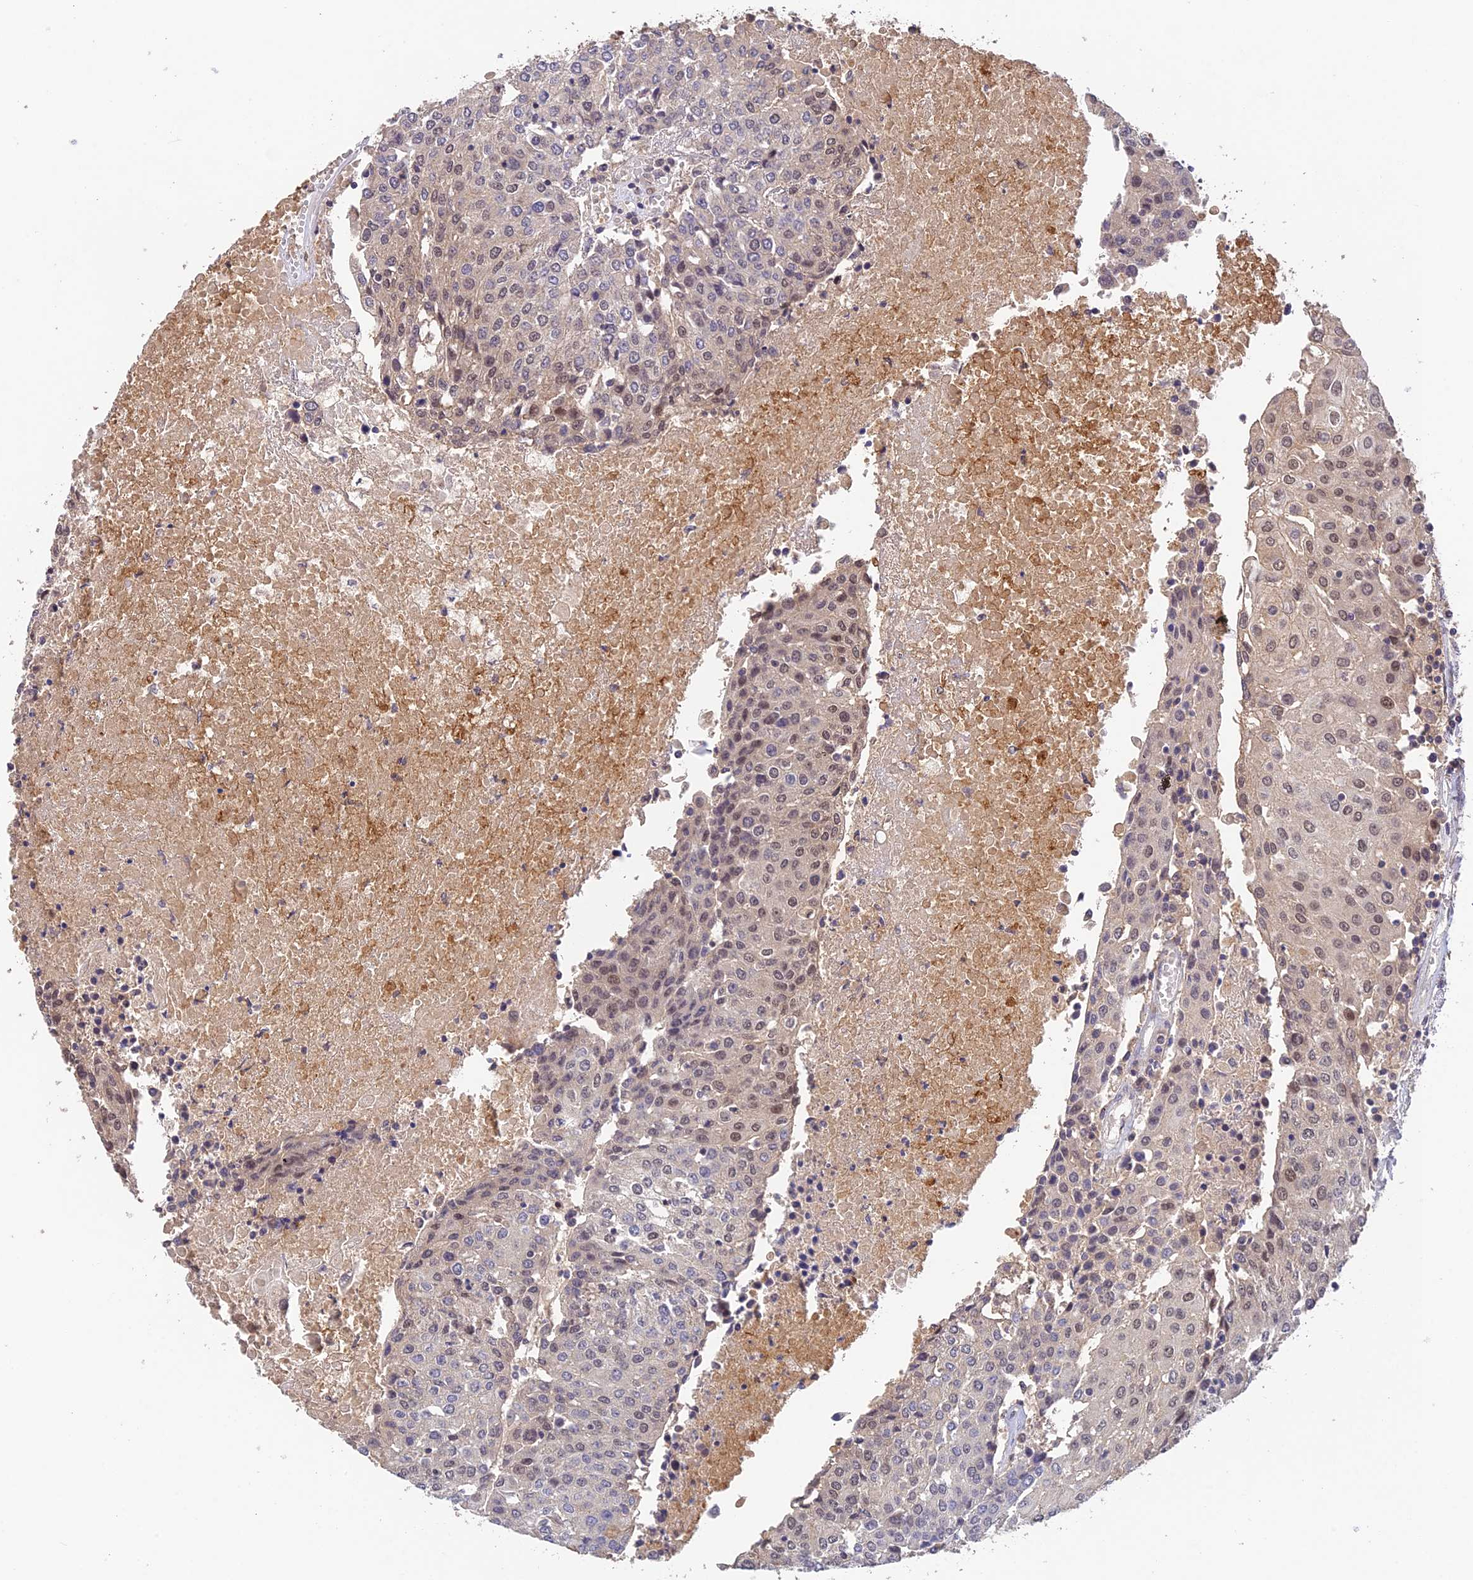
{"staining": {"intensity": "moderate", "quantity": "<25%", "location": "nuclear"}, "tissue": "urothelial cancer", "cell_type": "Tumor cells", "image_type": "cancer", "snomed": [{"axis": "morphology", "description": "Urothelial carcinoma, High grade"}, {"axis": "topography", "description": "Urinary bladder"}], "caption": "Protein expression analysis of urothelial carcinoma (high-grade) shows moderate nuclear positivity in approximately <25% of tumor cells.", "gene": "ZNF436", "patient": {"sex": "female", "age": 85}}